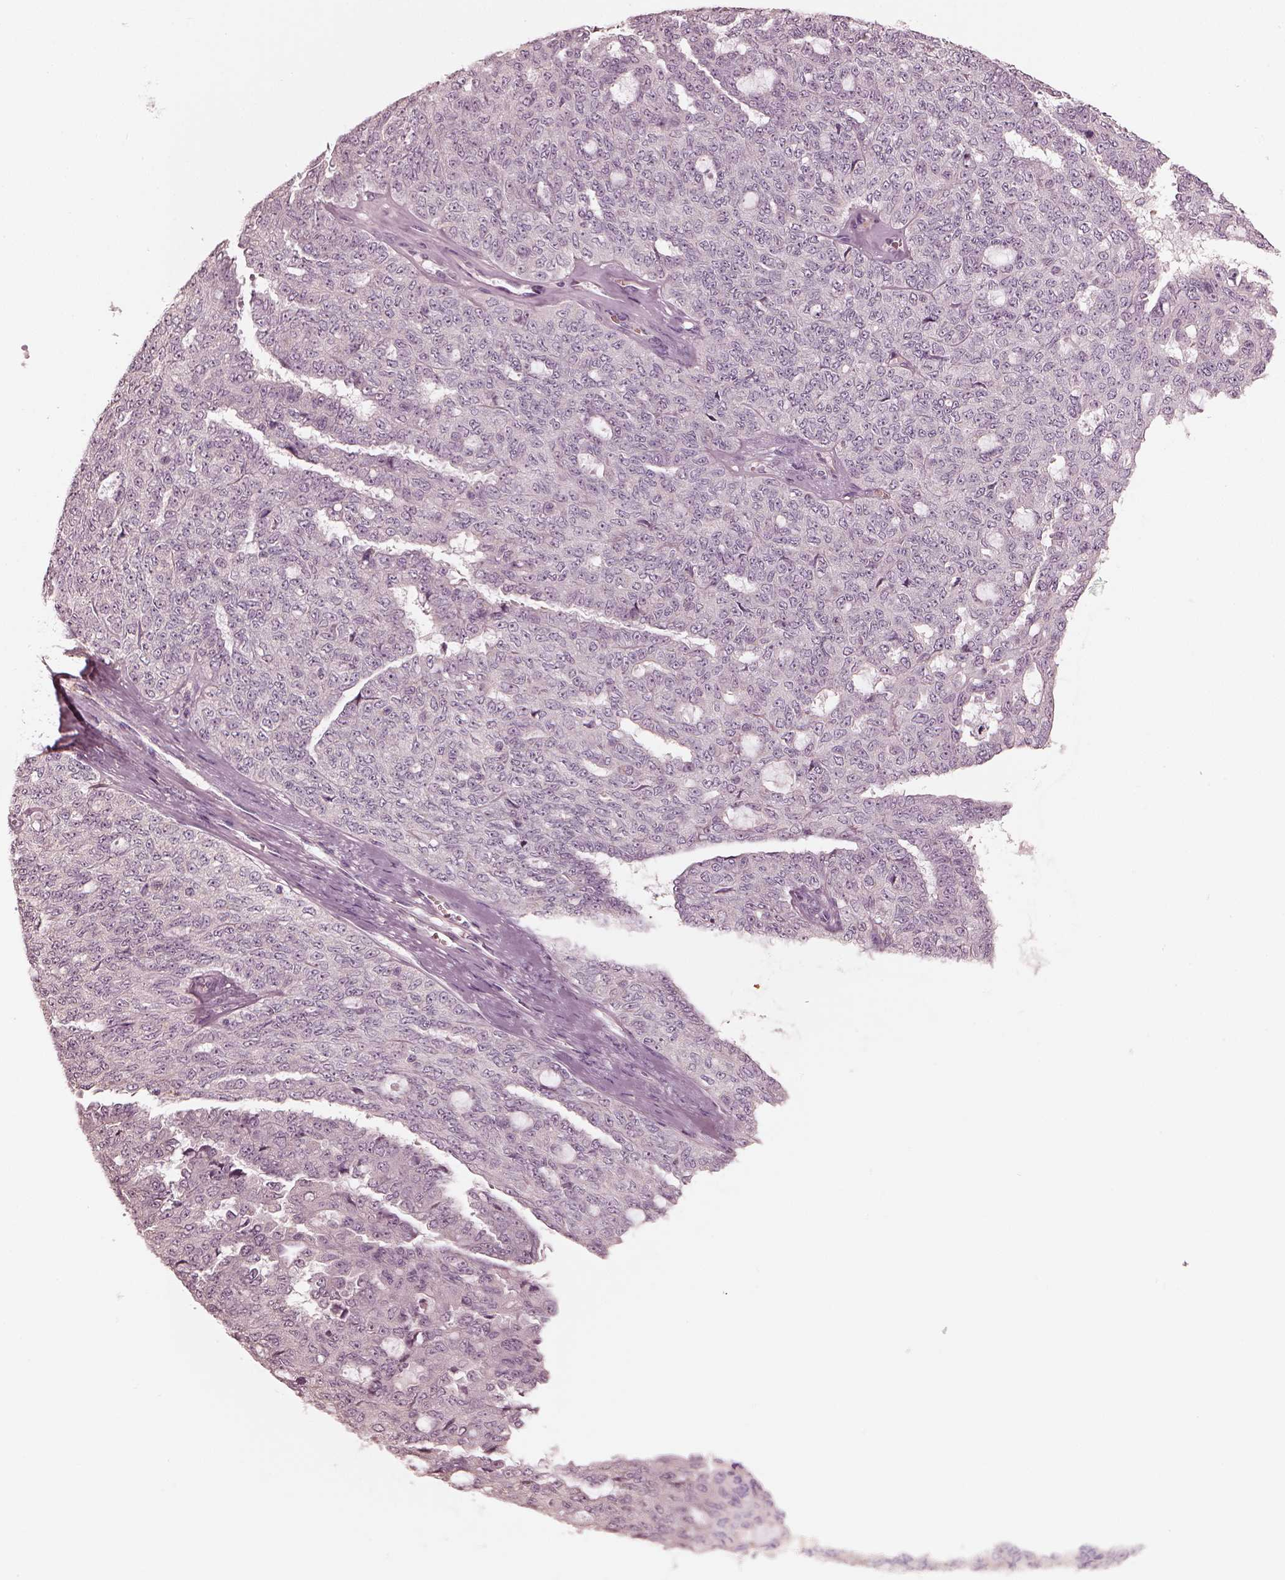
{"staining": {"intensity": "negative", "quantity": "none", "location": "none"}, "tissue": "ovarian cancer", "cell_type": "Tumor cells", "image_type": "cancer", "snomed": [{"axis": "morphology", "description": "Cystadenocarcinoma, serous, NOS"}, {"axis": "topography", "description": "Ovary"}], "caption": "Tumor cells are negative for protein expression in human ovarian cancer (serous cystadenocarcinoma). The staining was performed using DAB (3,3'-diaminobenzidine) to visualize the protein expression in brown, while the nuclei were stained in blue with hematoxylin (Magnification: 20x).", "gene": "ANKLE1", "patient": {"sex": "female", "age": 71}}